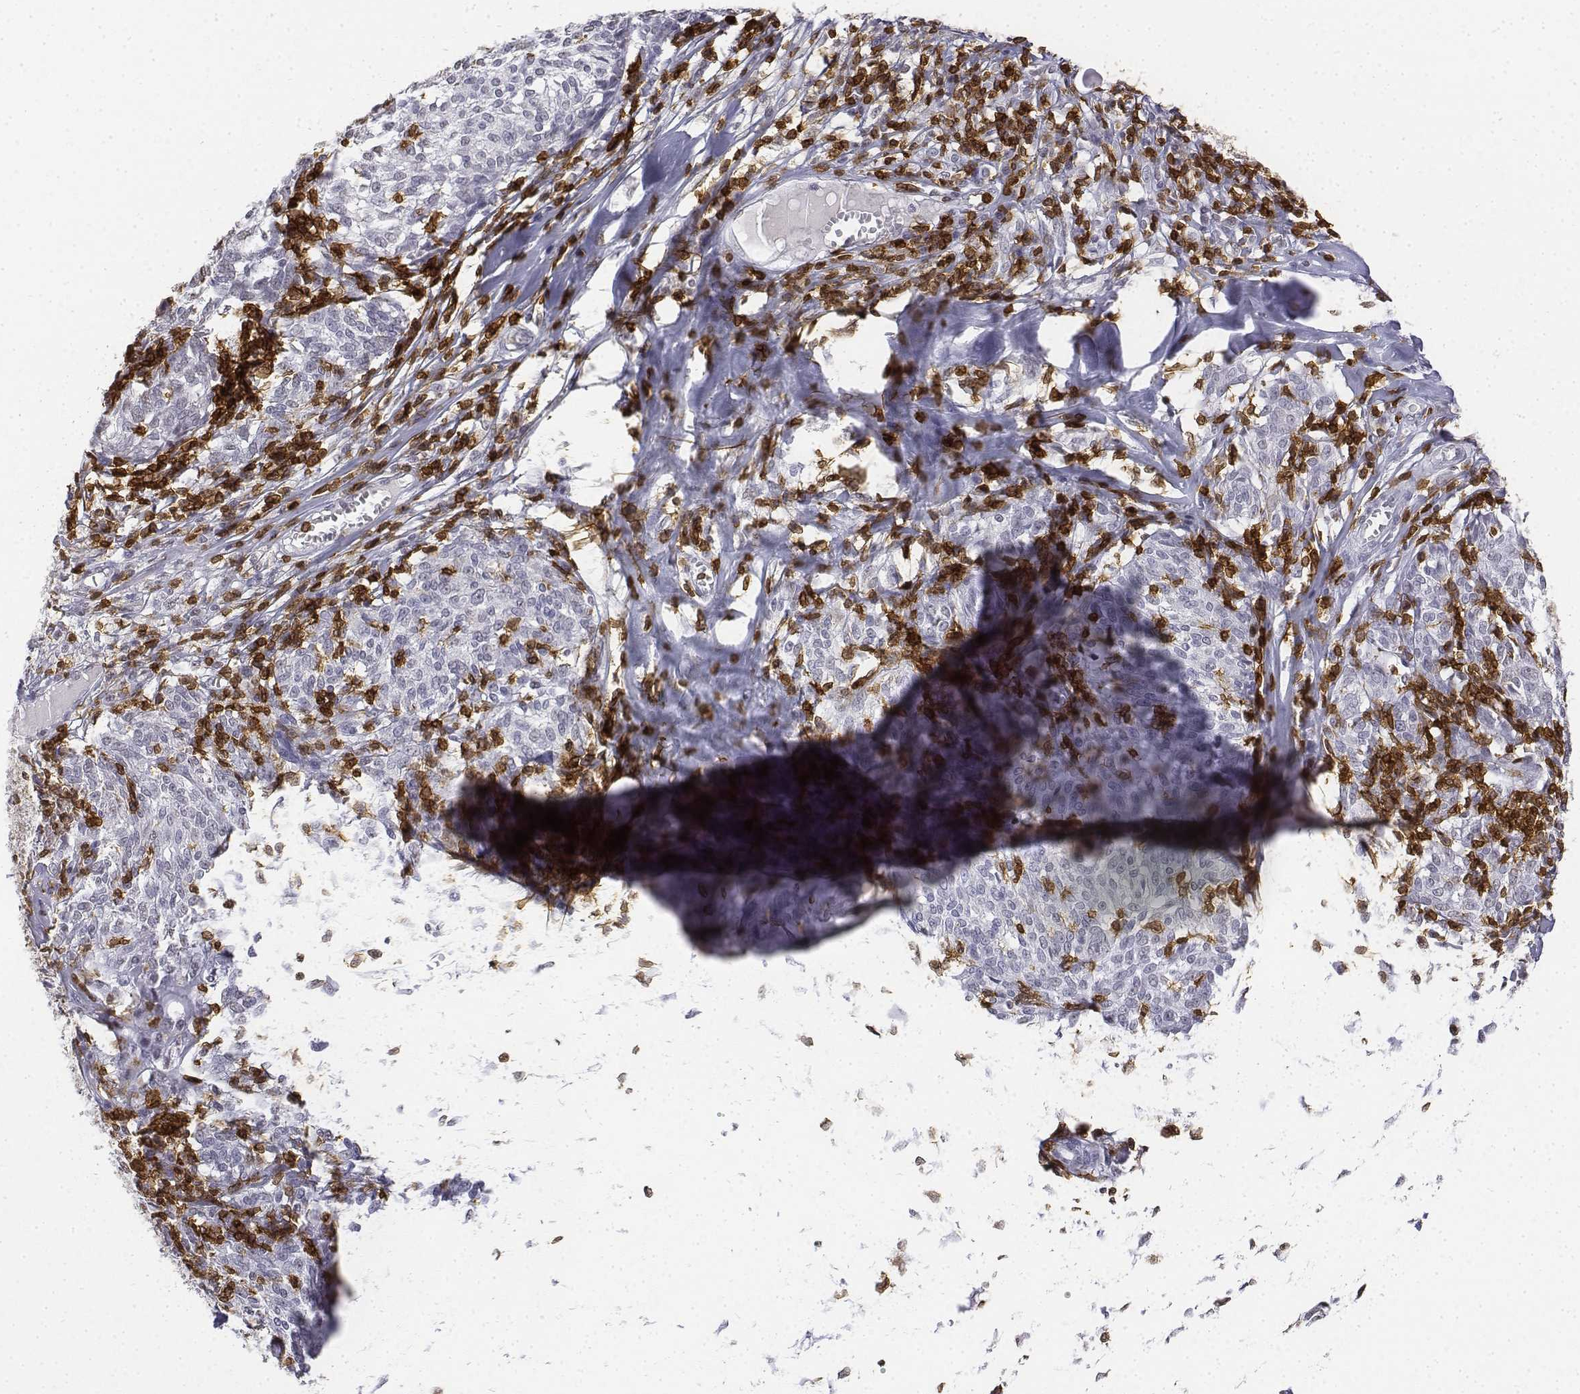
{"staining": {"intensity": "negative", "quantity": "none", "location": "none"}, "tissue": "melanoma", "cell_type": "Tumor cells", "image_type": "cancer", "snomed": [{"axis": "morphology", "description": "Malignant melanoma, NOS"}, {"axis": "topography", "description": "Skin"}], "caption": "Malignant melanoma was stained to show a protein in brown. There is no significant positivity in tumor cells.", "gene": "CD3E", "patient": {"sex": "female", "age": 72}}